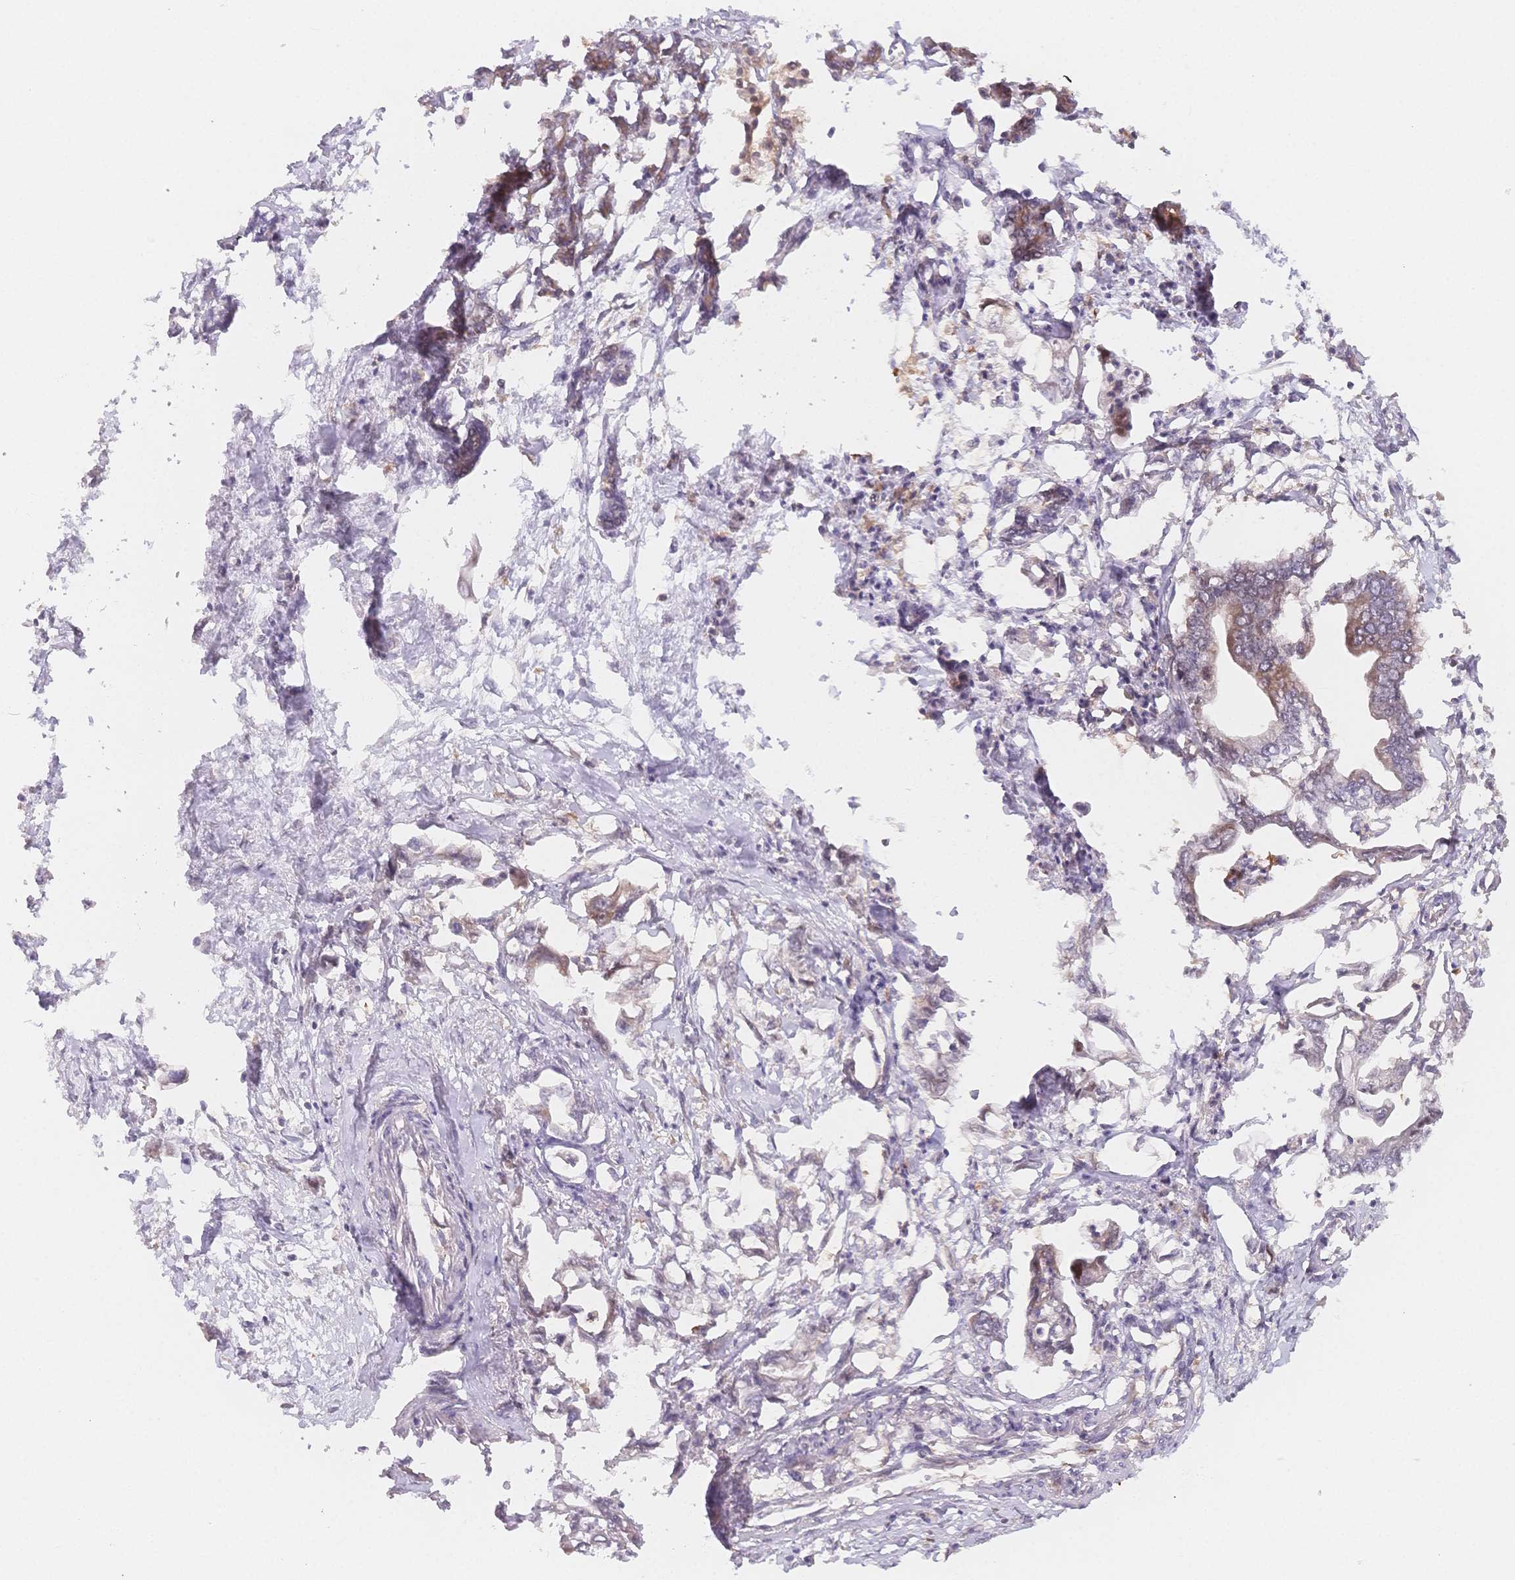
{"staining": {"intensity": "weak", "quantity": "25%-75%", "location": "cytoplasmic/membranous"}, "tissue": "pancreatic cancer", "cell_type": "Tumor cells", "image_type": "cancer", "snomed": [{"axis": "morphology", "description": "Adenocarcinoma, NOS"}, {"axis": "topography", "description": "Pancreas"}], "caption": "Weak cytoplasmic/membranous staining for a protein is identified in approximately 25%-75% of tumor cells of pancreatic adenocarcinoma using immunohistochemistry.", "gene": "C12orf75", "patient": {"sex": "male", "age": 61}}